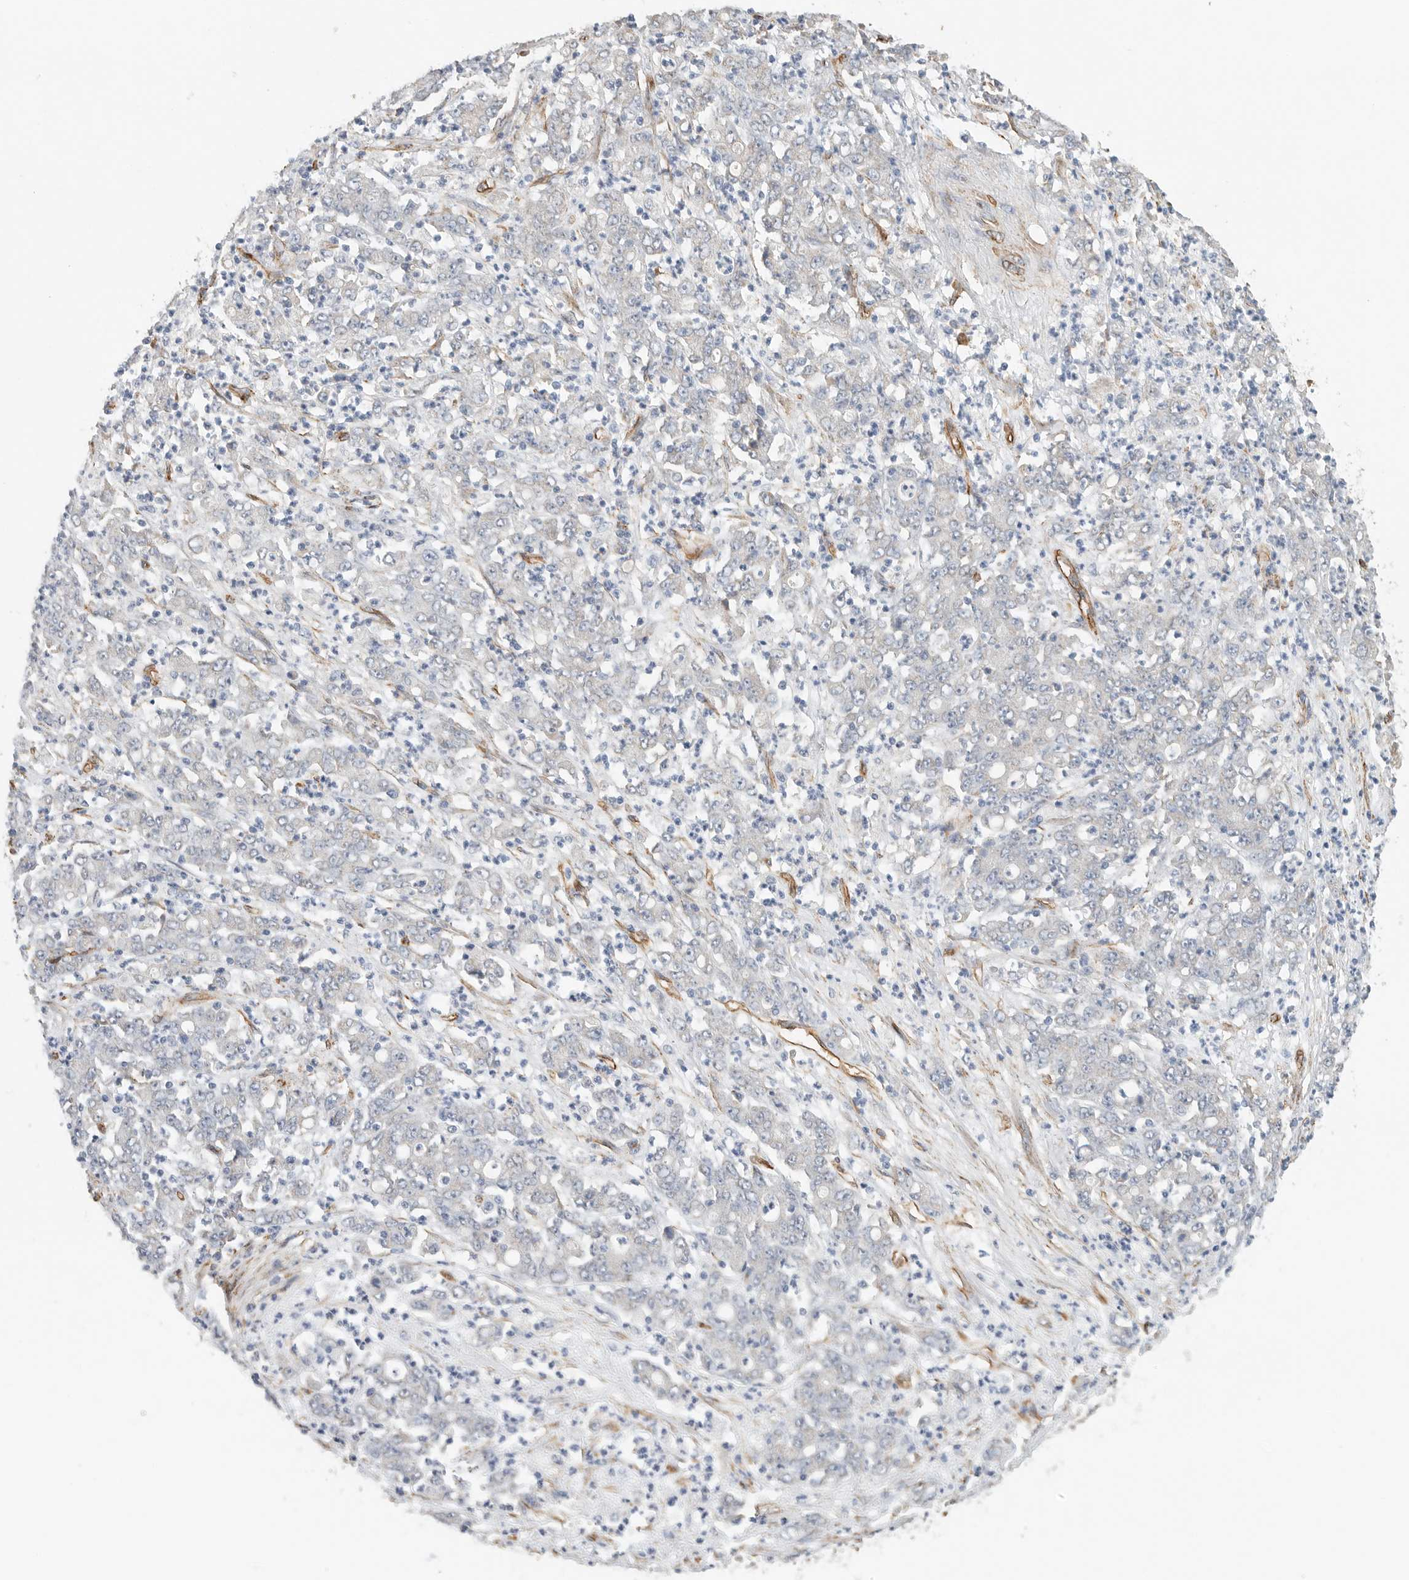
{"staining": {"intensity": "negative", "quantity": "none", "location": "none"}, "tissue": "stomach cancer", "cell_type": "Tumor cells", "image_type": "cancer", "snomed": [{"axis": "morphology", "description": "Adenocarcinoma, NOS"}, {"axis": "topography", "description": "Stomach, lower"}], "caption": "This is an immunohistochemistry image of human stomach cancer. There is no staining in tumor cells.", "gene": "JMJD4", "patient": {"sex": "female", "age": 71}}